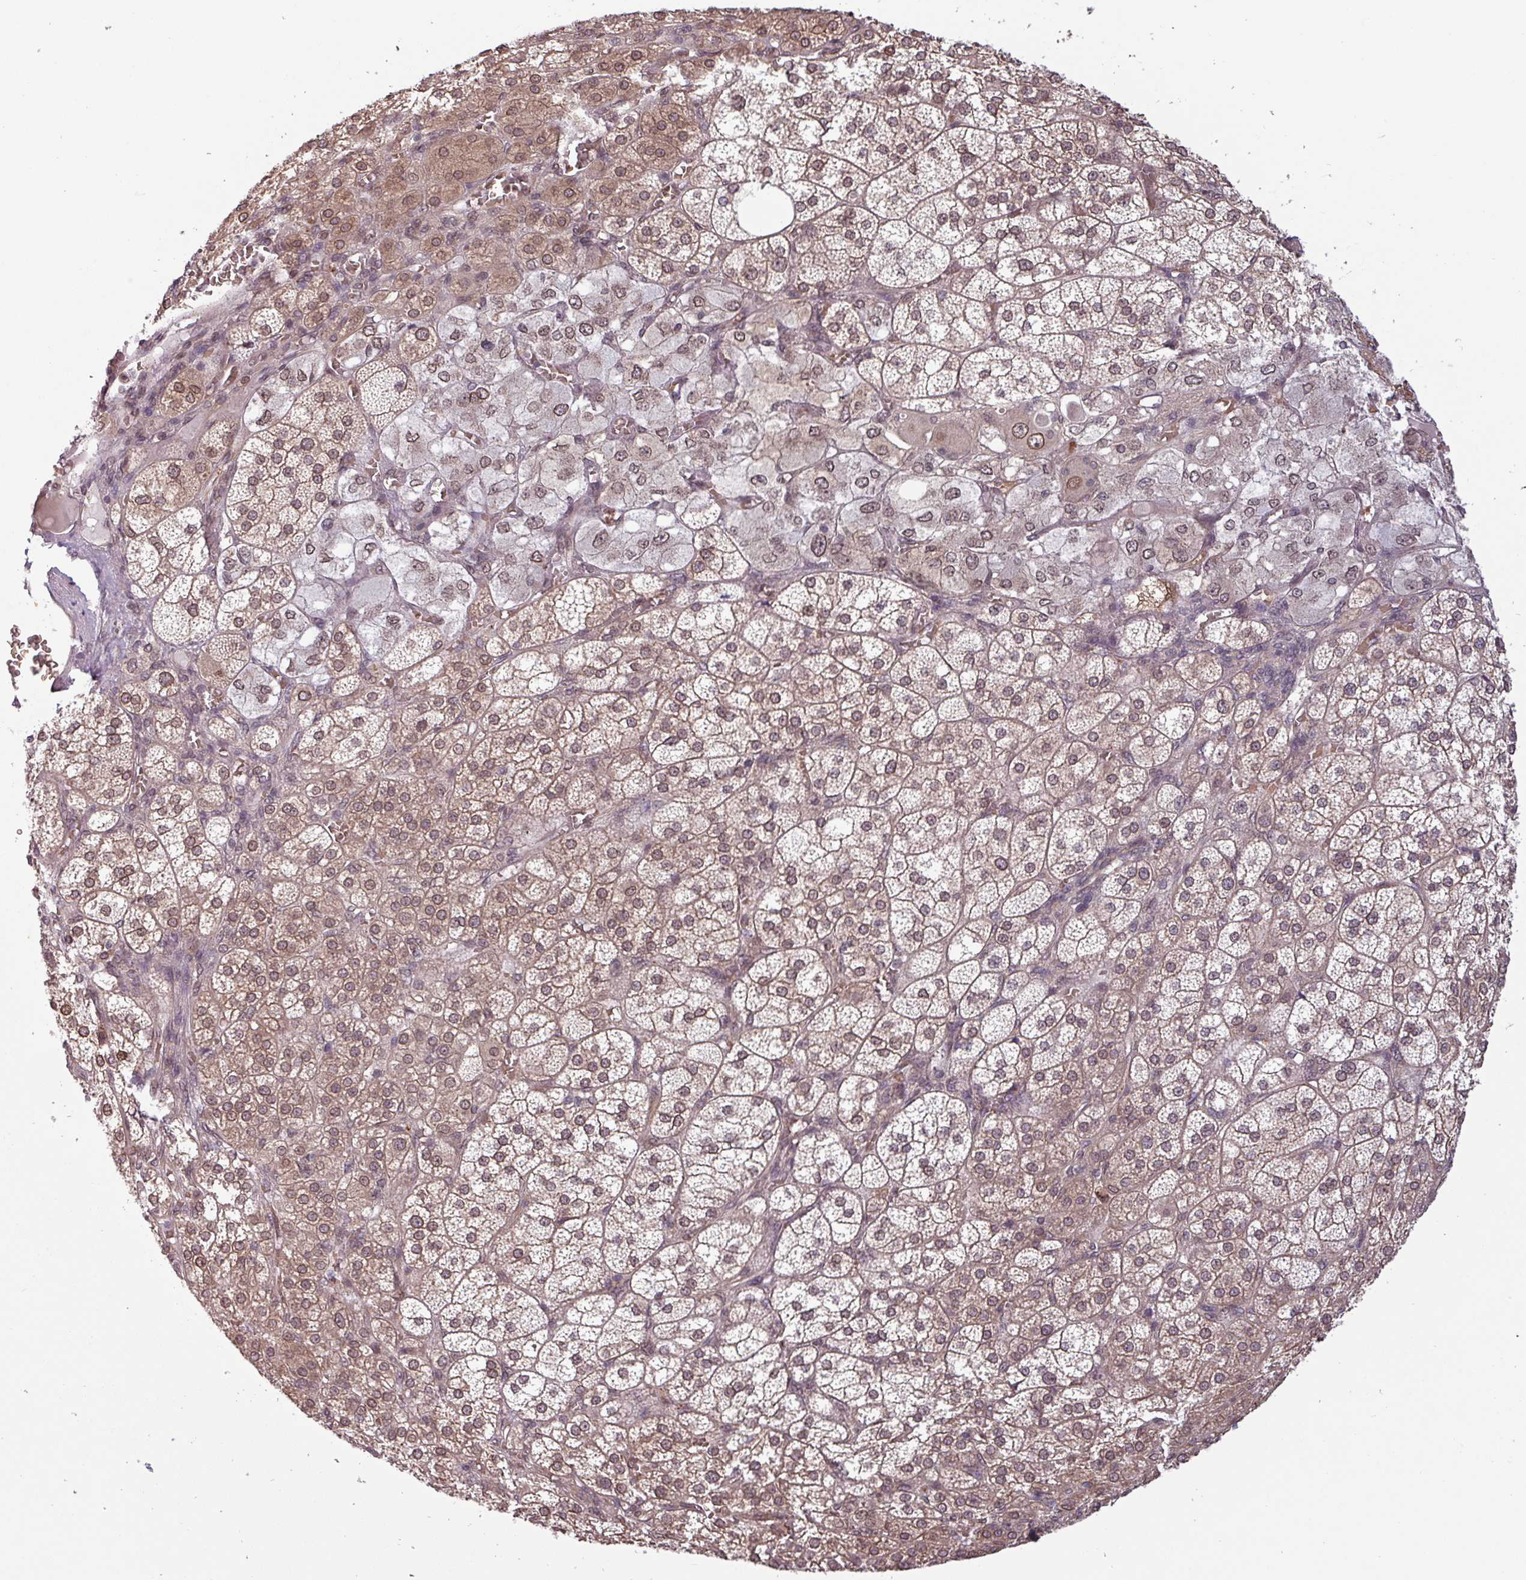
{"staining": {"intensity": "moderate", "quantity": ">75%", "location": "cytoplasmic/membranous,nuclear"}, "tissue": "adrenal gland", "cell_type": "Glandular cells", "image_type": "normal", "snomed": [{"axis": "morphology", "description": "Normal tissue, NOS"}, {"axis": "topography", "description": "Adrenal gland"}], "caption": "IHC staining of unremarkable adrenal gland, which demonstrates medium levels of moderate cytoplasmic/membranous,nuclear positivity in about >75% of glandular cells indicating moderate cytoplasmic/membranous,nuclear protein staining. The staining was performed using DAB (brown) for protein detection and nuclei were counterstained in hematoxylin (blue).", "gene": "RBM4B", "patient": {"sex": "female", "age": 60}}